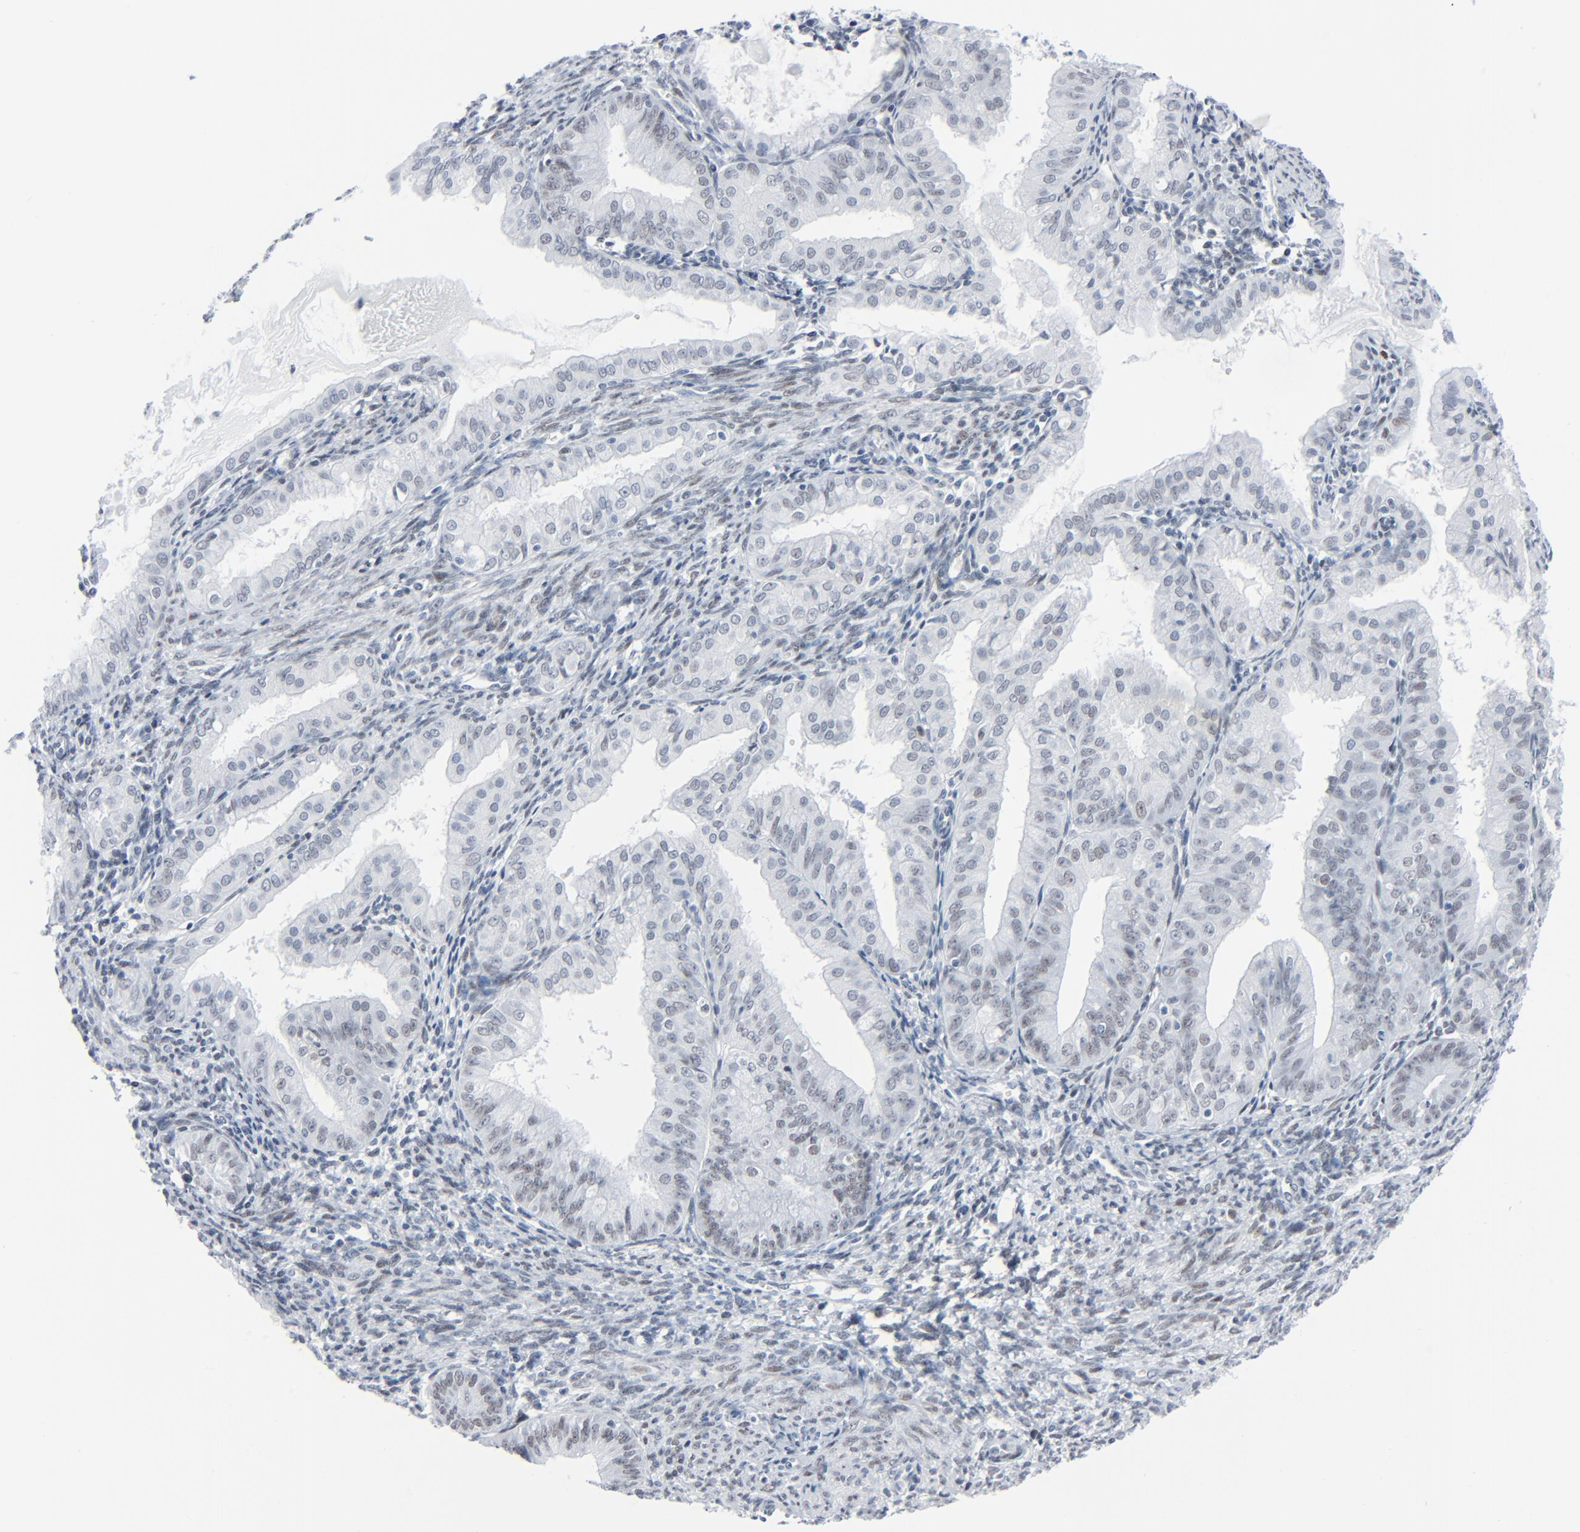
{"staining": {"intensity": "weak", "quantity": ">75%", "location": "nuclear"}, "tissue": "endometrial cancer", "cell_type": "Tumor cells", "image_type": "cancer", "snomed": [{"axis": "morphology", "description": "Adenocarcinoma, NOS"}, {"axis": "topography", "description": "Endometrium"}], "caption": "Brown immunohistochemical staining in human endometrial cancer reveals weak nuclear staining in approximately >75% of tumor cells.", "gene": "SIRT1", "patient": {"sex": "female", "age": 76}}